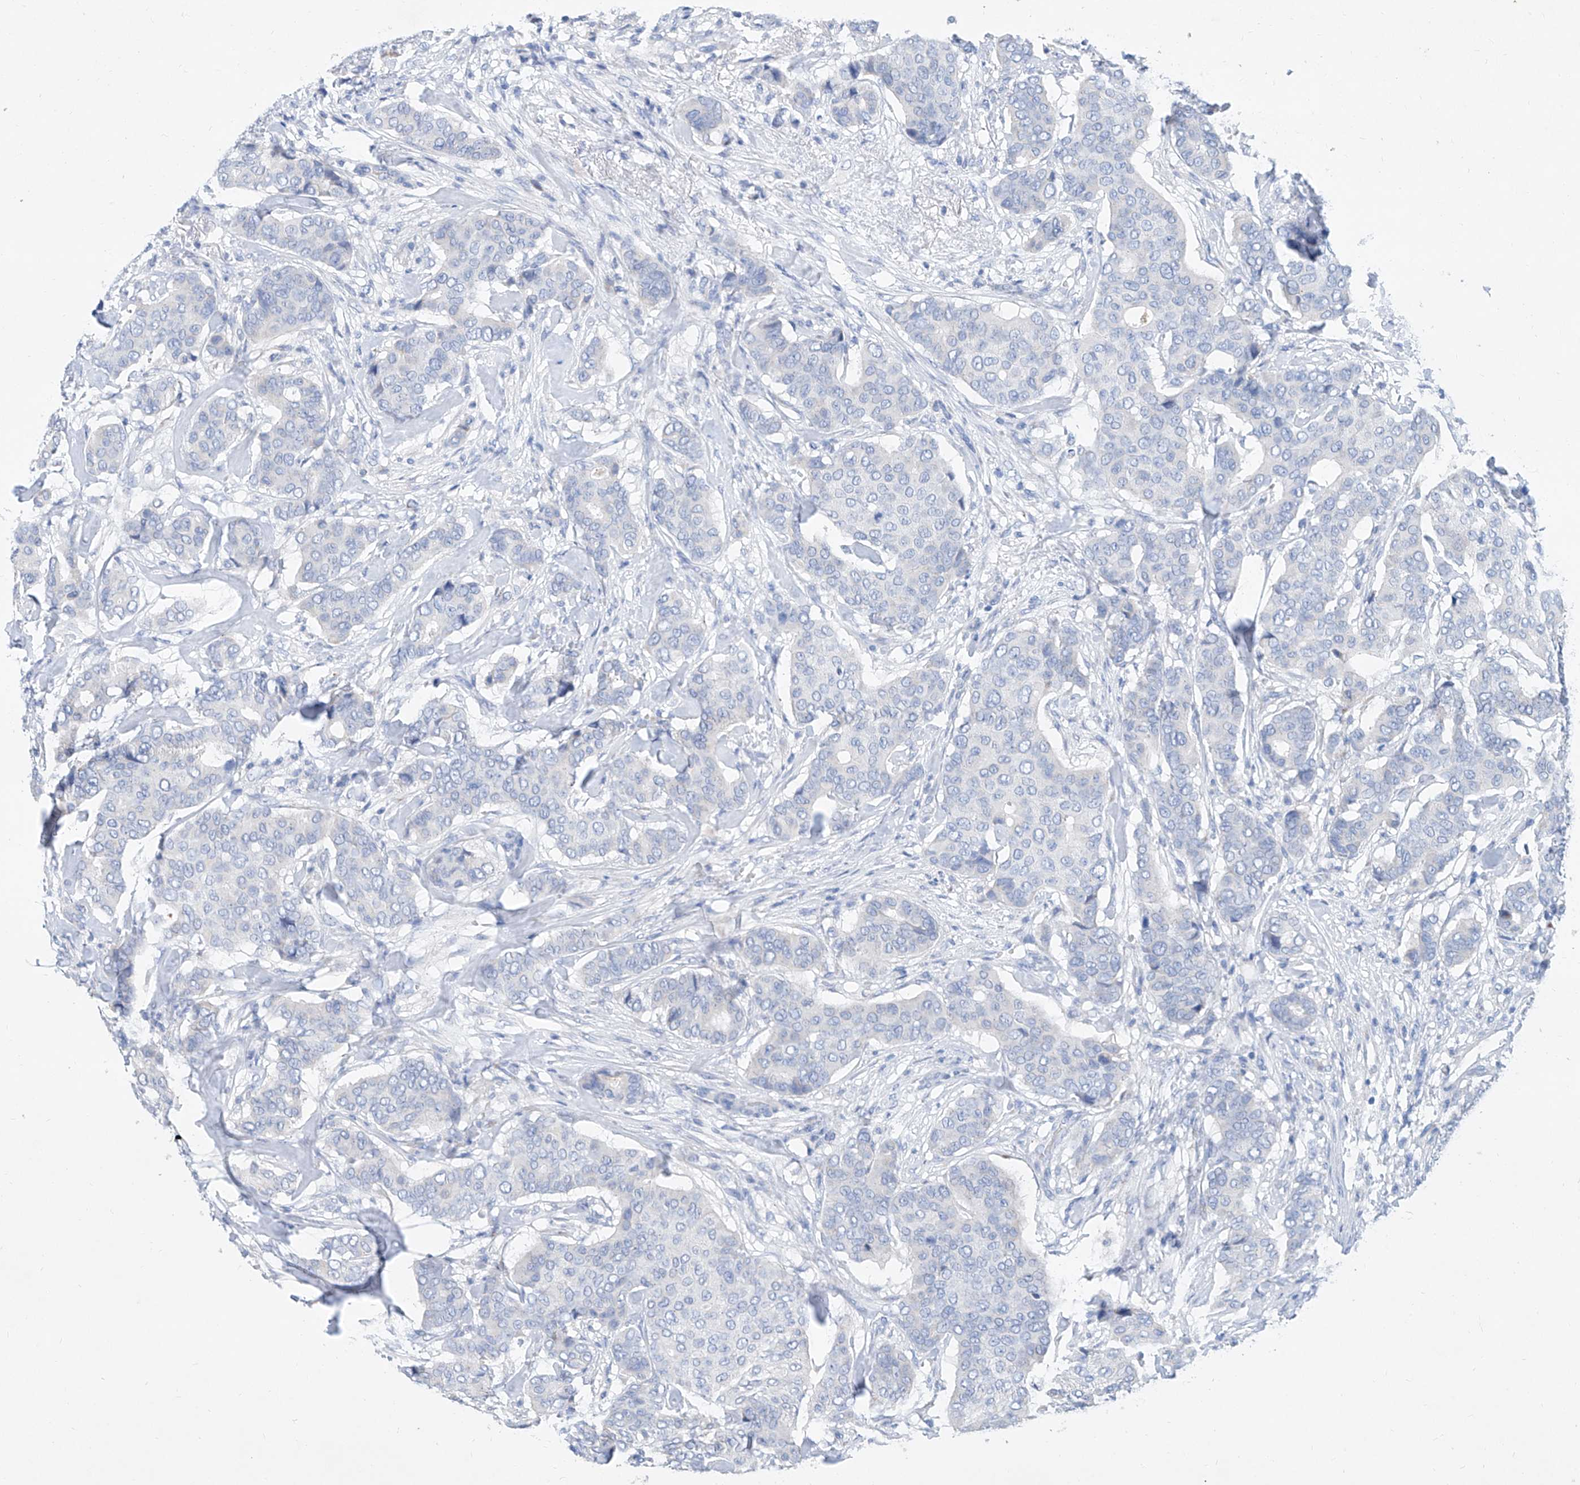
{"staining": {"intensity": "negative", "quantity": "none", "location": "none"}, "tissue": "breast cancer", "cell_type": "Tumor cells", "image_type": "cancer", "snomed": [{"axis": "morphology", "description": "Duct carcinoma"}, {"axis": "topography", "description": "Breast"}], "caption": "Tumor cells show no significant protein staining in invasive ductal carcinoma (breast). The staining is performed using DAB brown chromogen with nuclei counter-stained in using hematoxylin.", "gene": "SLC25A29", "patient": {"sex": "female", "age": 75}}